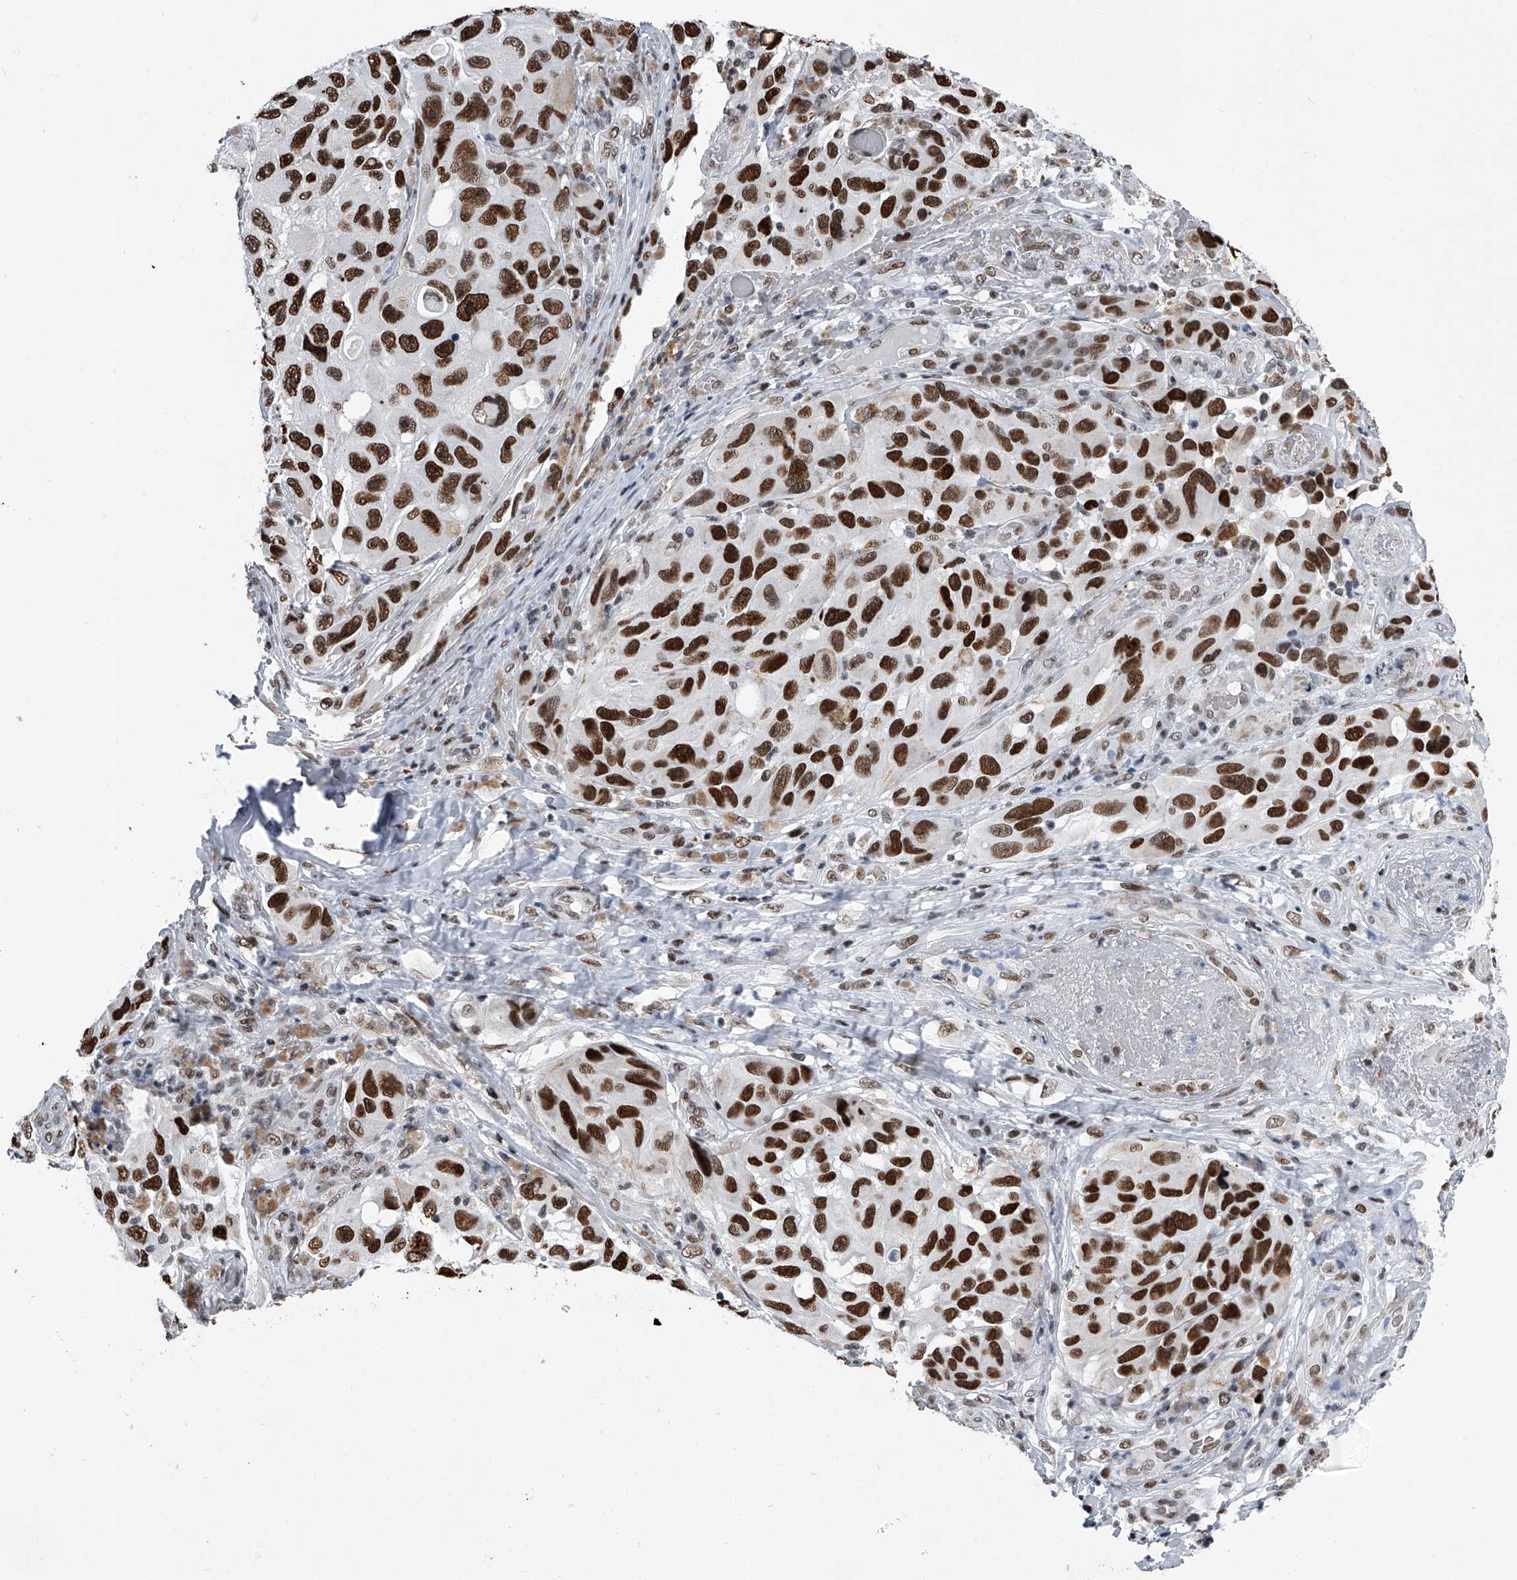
{"staining": {"intensity": "strong", "quantity": ">75%", "location": "nuclear"}, "tissue": "melanoma", "cell_type": "Tumor cells", "image_type": "cancer", "snomed": [{"axis": "morphology", "description": "Malignant melanoma, NOS"}, {"axis": "topography", "description": "Skin"}], "caption": "Immunohistochemistry (IHC) (DAB (3,3'-diaminobenzidine)) staining of human malignant melanoma shows strong nuclear protein positivity in about >75% of tumor cells.", "gene": "SIM2", "patient": {"sex": "female", "age": 73}}